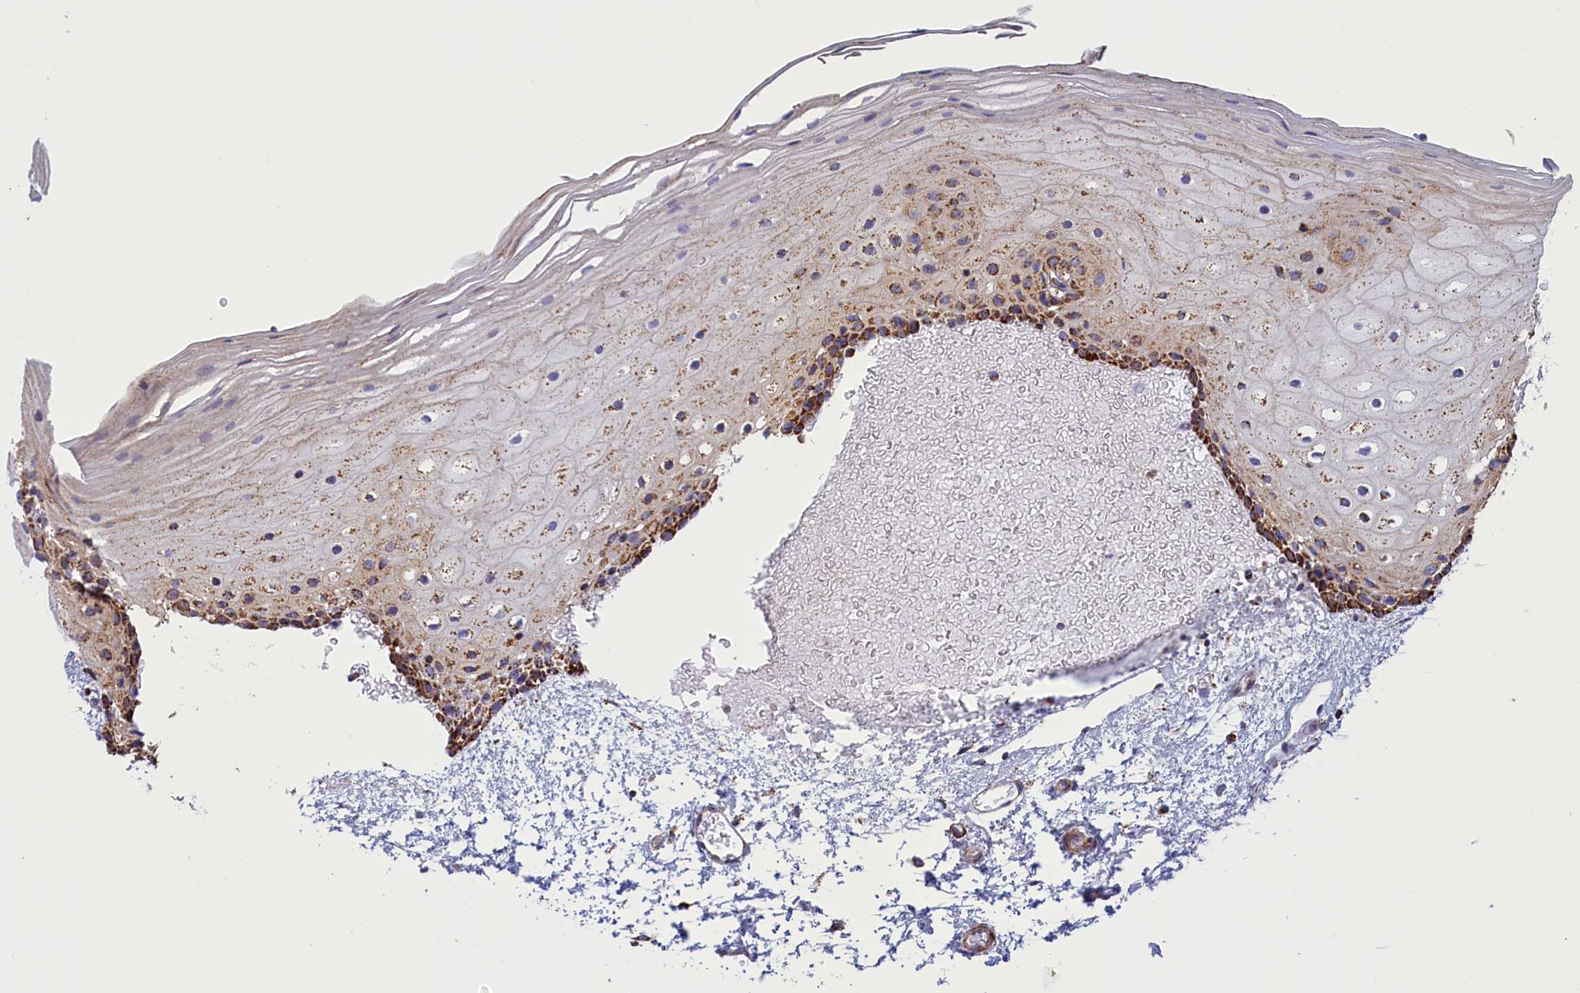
{"staining": {"intensity": "strong", "quantity": "25%-75%", "location": "cytoplasmic/membranous"}, "tissue": "oral mucosa", "cell_type": "Squamous epithelial cells", "image_type": "normal", "snomed": [{"axis": "morphology", "description": "Normal tissue, NOS"}, {"axis": "topography", "description": "Oral tissue"}], "caption": "Brown immunohistochemical staining in unremarkable oral mucosa shows strong cytoplasmic/membranous expression in approximately 25%-75% of squamous epithelial cells. (DAB (3,3'-diaminobenzidine) = brown stain, brightfield microscopy at high magnification).", "gene": "ISOC2", "patient": {"sex": "female", "age": 70}}